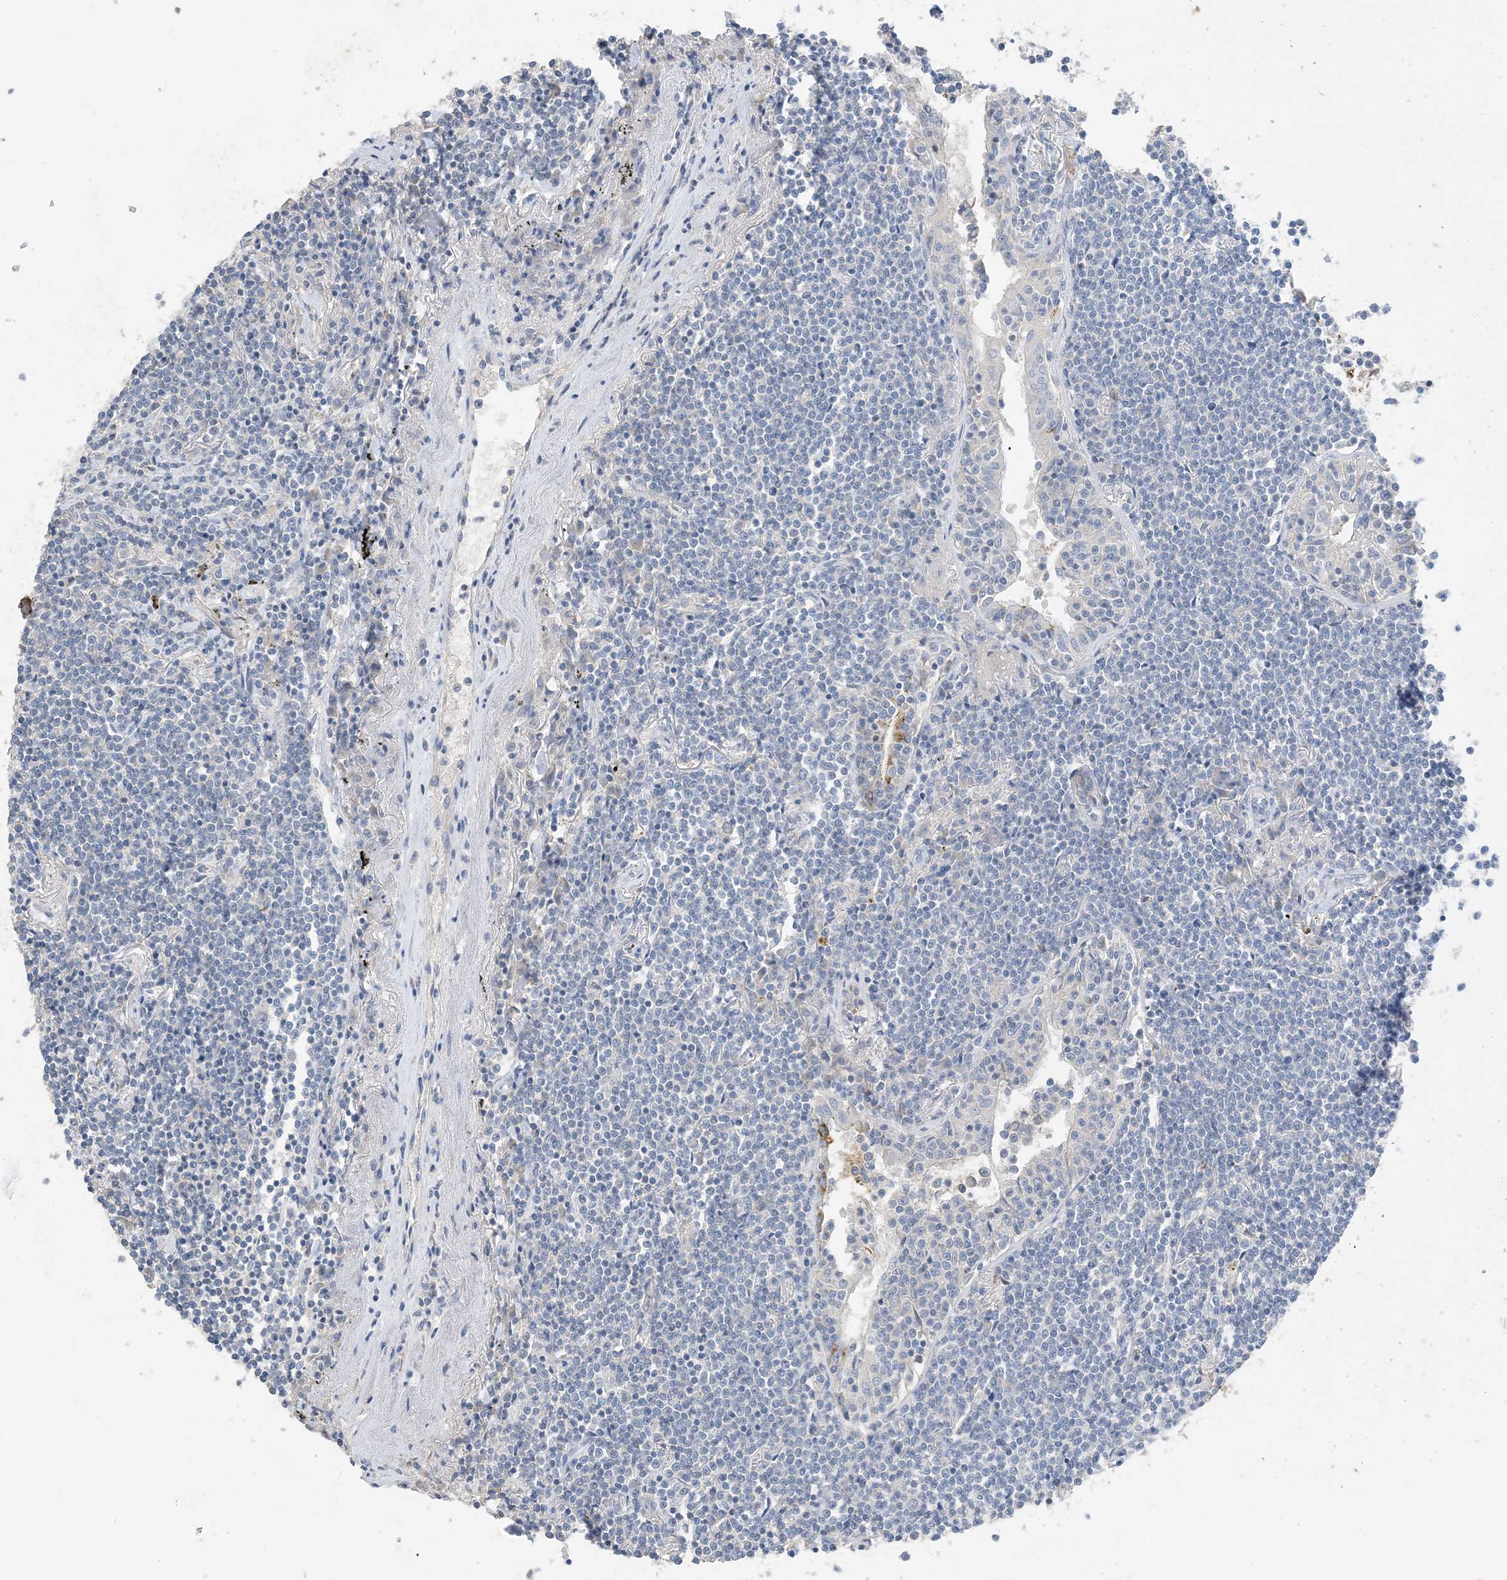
{"staining": {"intensity": "negative", "quantity": "none", "location": "none"}, "tissue": "lymphoma", "cell_type": "Tumor cells", "image_type": "cancer", "snomed": [{"axis": "morphology", "description": "Malignant lymphoma, non-Hodgkin's type, Low grade"}, {"axis": "topography", "description": "Lung"}], "caption": "Tumor cells show no significant protein positivity in malignant lymphoma, non-Hodgkin's type (low-grade). The staining was performed using DAB to visualize the protein expression in brown, while the nuclei were stained in blue with hematoxylin (Magnification: 20x).", "gene": "KPRP", "patient": {"sex": "female", "age": 71}}